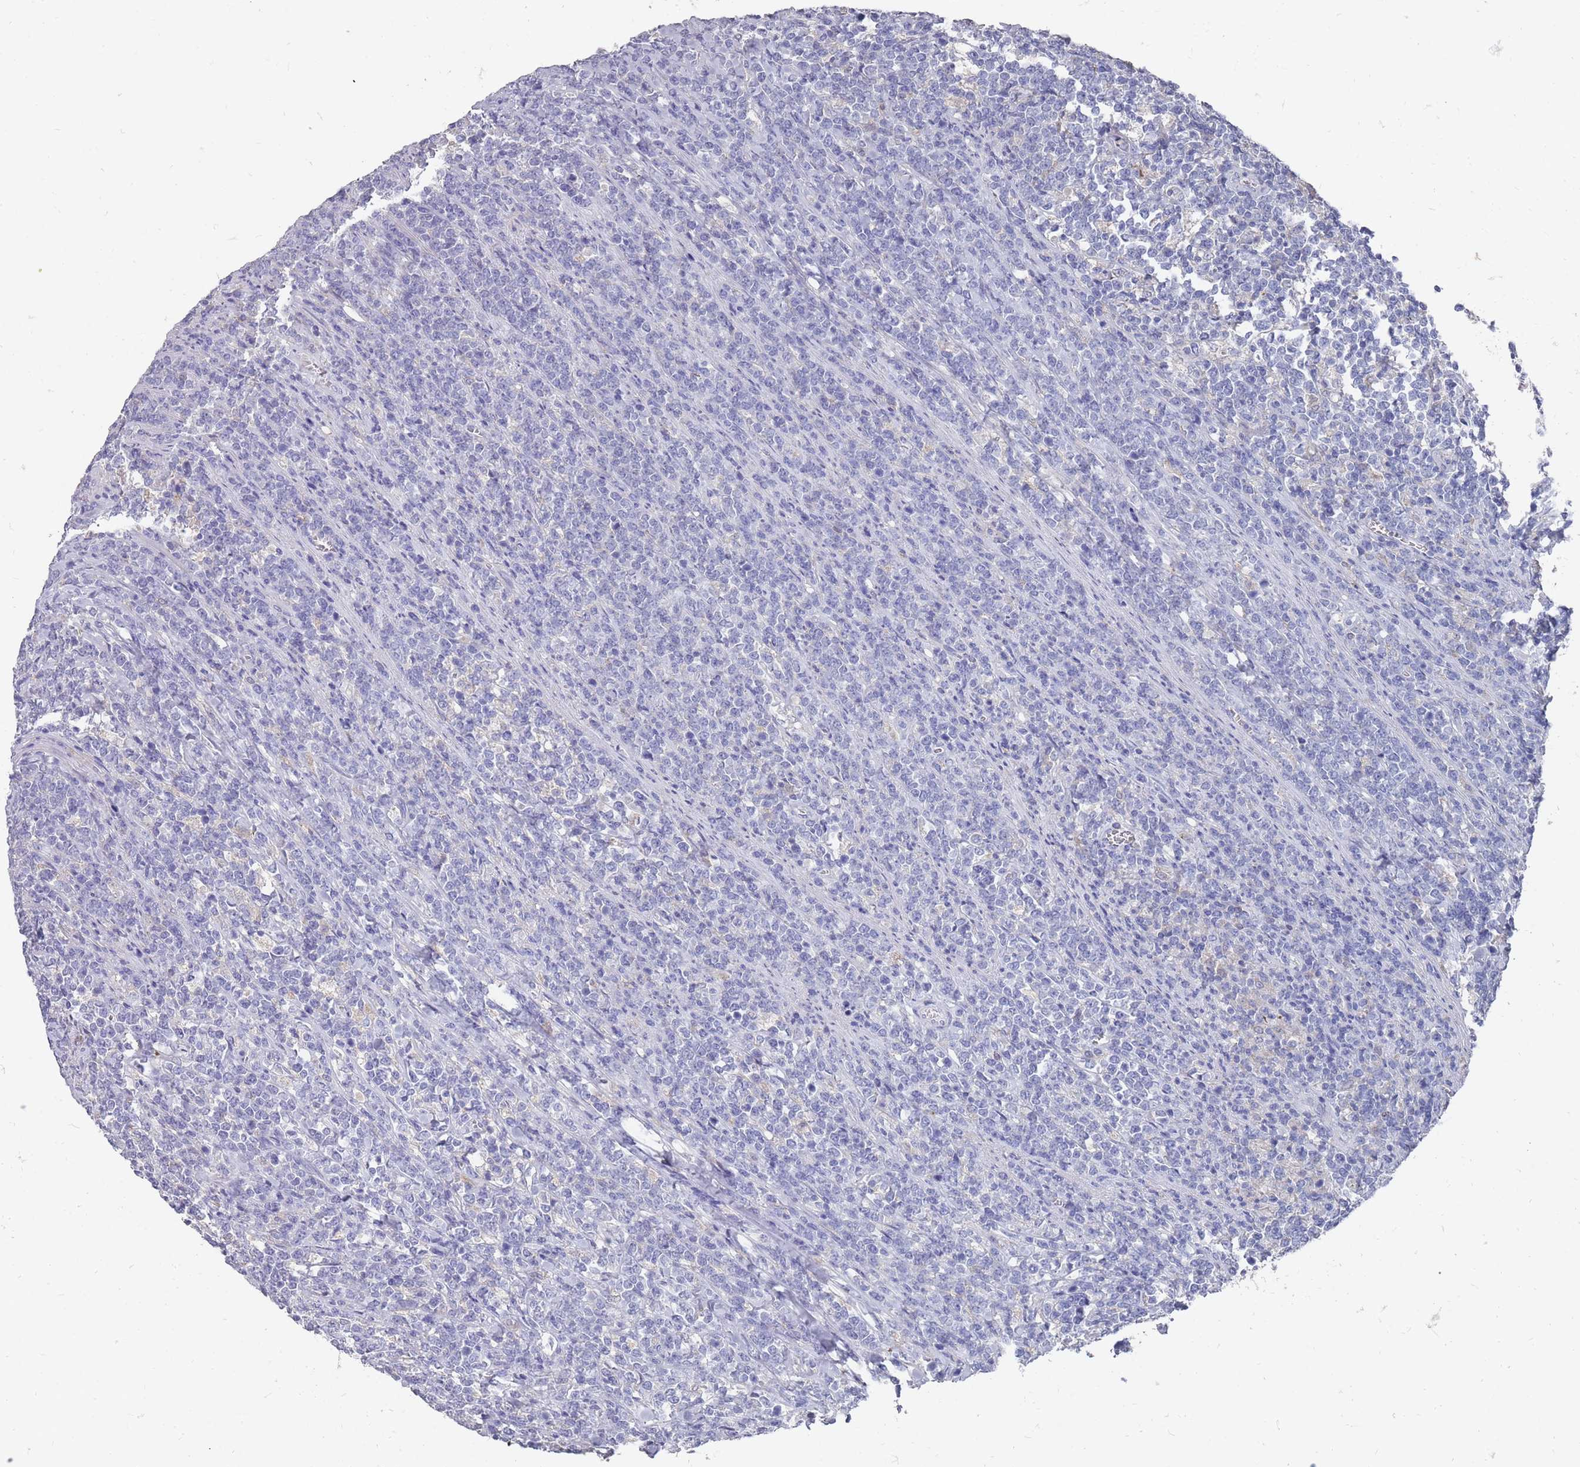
{"staining": {"intensity": "negative", "quantity": "none", "location": "none"}, "tissue": "lymphoma", "cell_type": "Tumor cells", "image_type": "cancer", "snomed": [{"axis": "morphology", "description": "Malignant lymphoma, non-Hodgkin's type, High grade"}, {"axis": "topography", "description": "Small intestine"}], "caption": "IHC of human malignant lymphoma, non-Hodgkin's type (high-grade) demonstrates no positivity in tumor cells.", "gene": "OTULINL", "patient": {"sex": "male", "age": 8}}